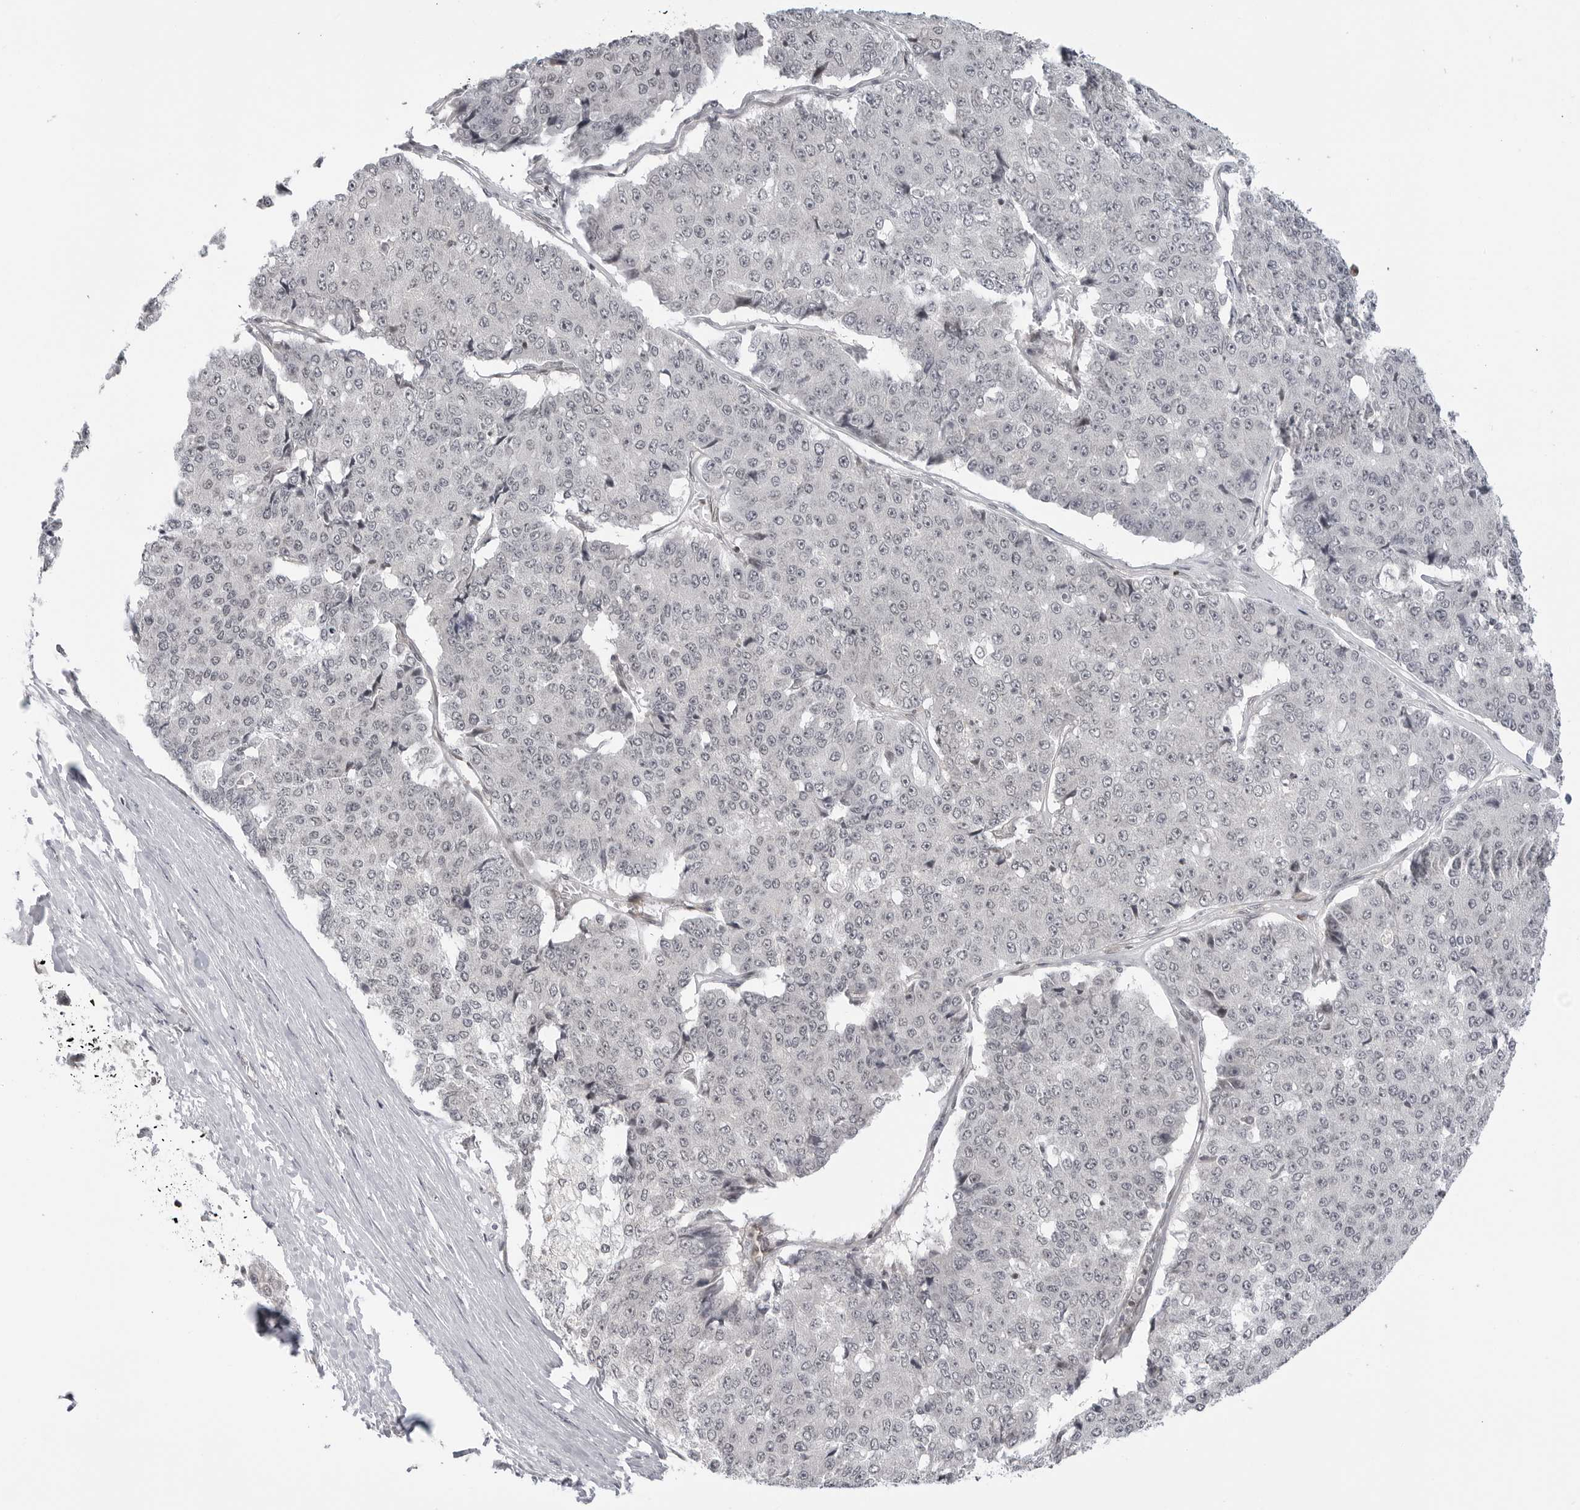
{"staining": {"intensity": "negative", "quantity": "none", "location": "none"}, "tissue": "pancreatic cancer", "cell_type": "Tumor cells", "image_type": "cancer", "snomed": [{"axis": "morphology", "description": "Adenocarcinoma, NOS"}, {"axis": "topography", "description": "Pancreas"}], "caption": "Immunohistochemistry (IHC) image of neoplastic tissue: human pancreatic cancer stained with DAB (3,3'-diaminobenzidine) exhibits no significant protein expression in tumor cells.", "gene": "C8orf33", "patient": {"sex": "male", "age": 50}}